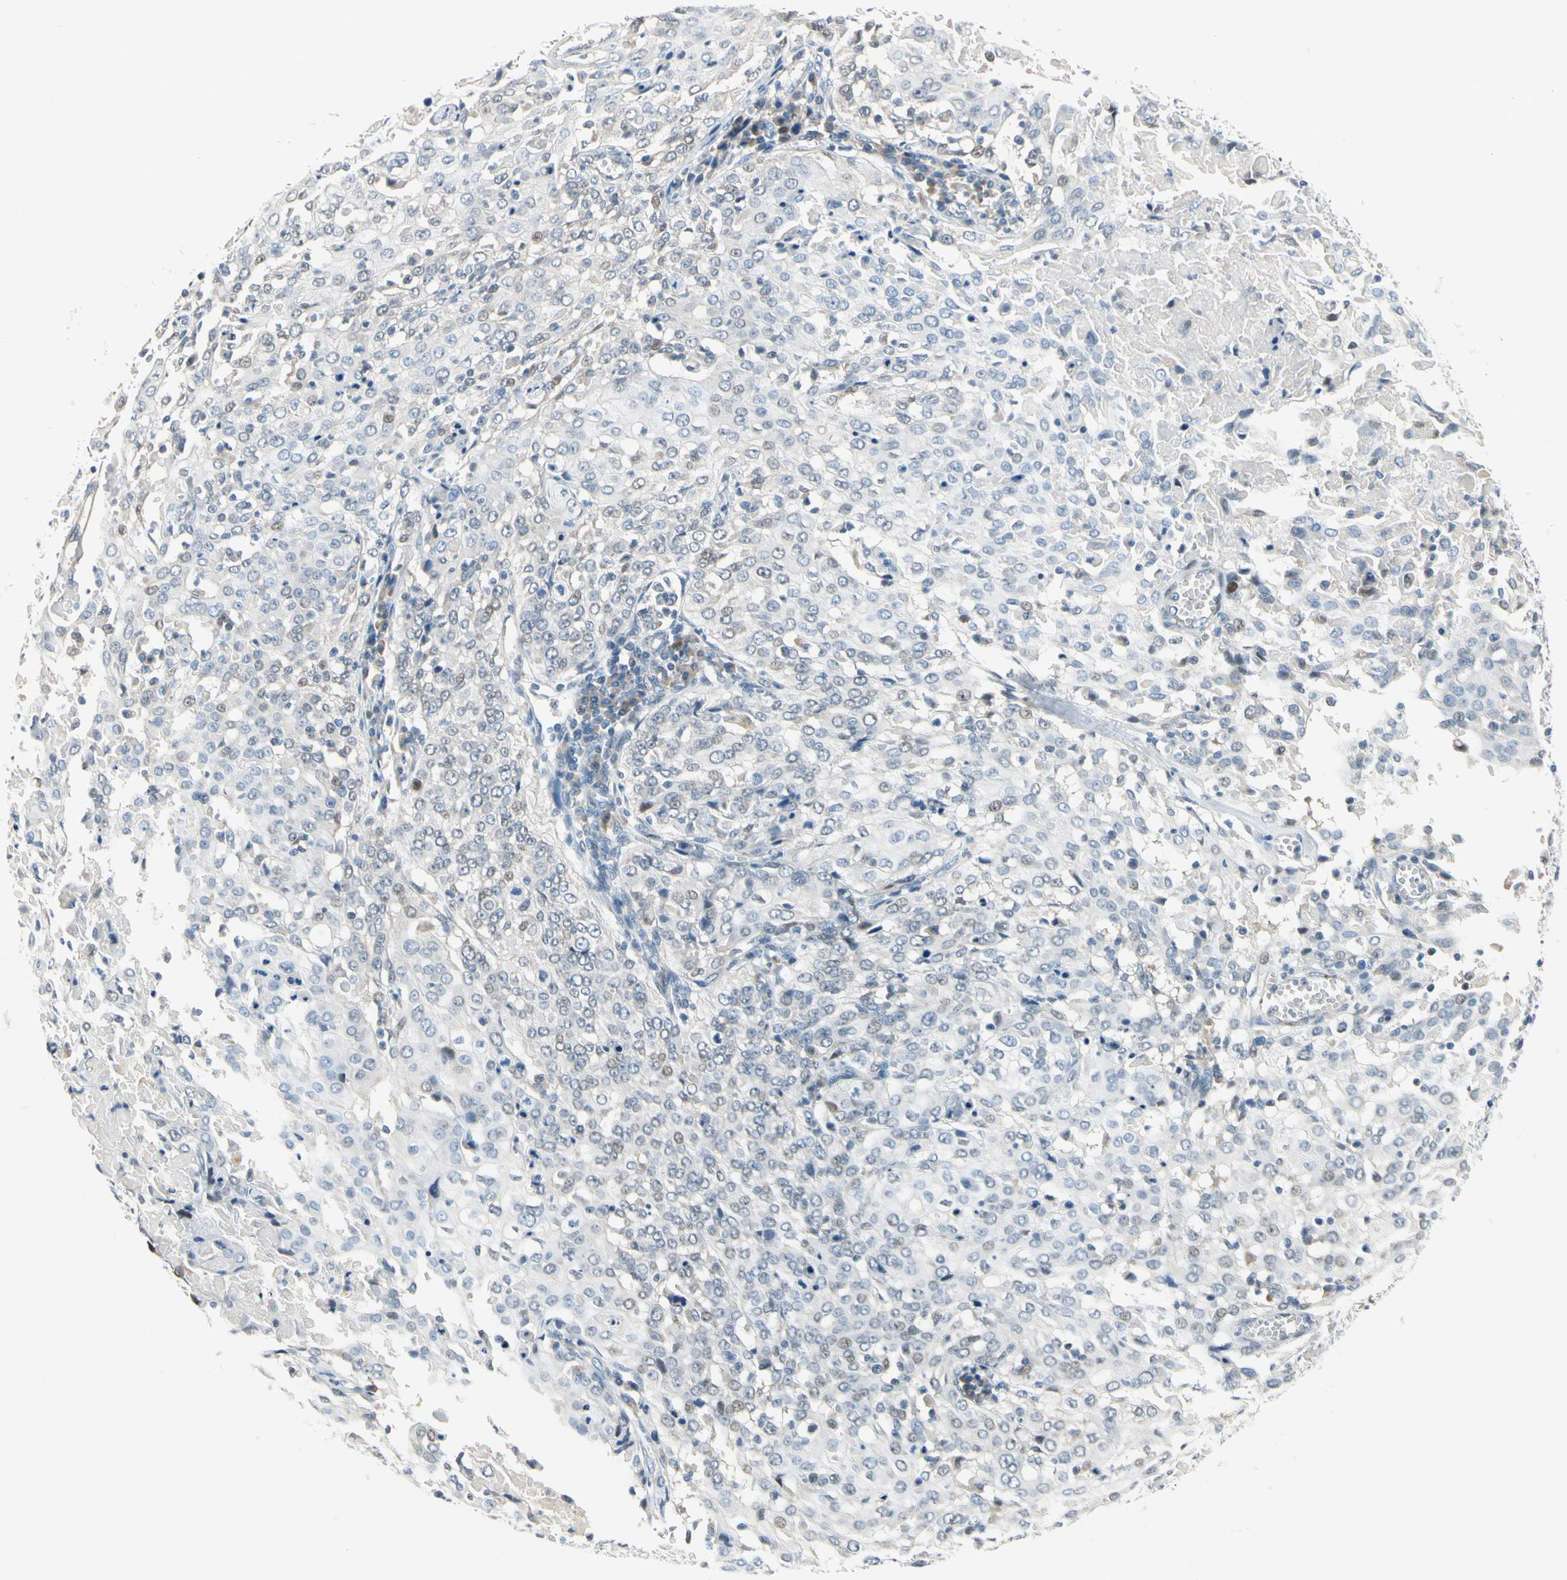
{"staining": {"intensity": "negative", "quantity": "none", "location": "none"}, "tissue": "cervical cancer", "cell_type": "Tumor cells", "image_type": "cancer", "snomed": [{"axis": "morphology", "description": "Squamous cell carcinoma, NOS"}, {"axis": "topography", "description": "Cervix"}], "caption": "The image exhibits no staining of tumor cells in squamous cell carcinoma (cervical). (Stains: DAB (3,3'-diaminobenzidine) immunohistochemistry with hematoxylin counter stain, Microscopy: brightfield microscopy at high magnification).", "gene": "CFAP36", "patient": {"sex": "female", "age": 39}}